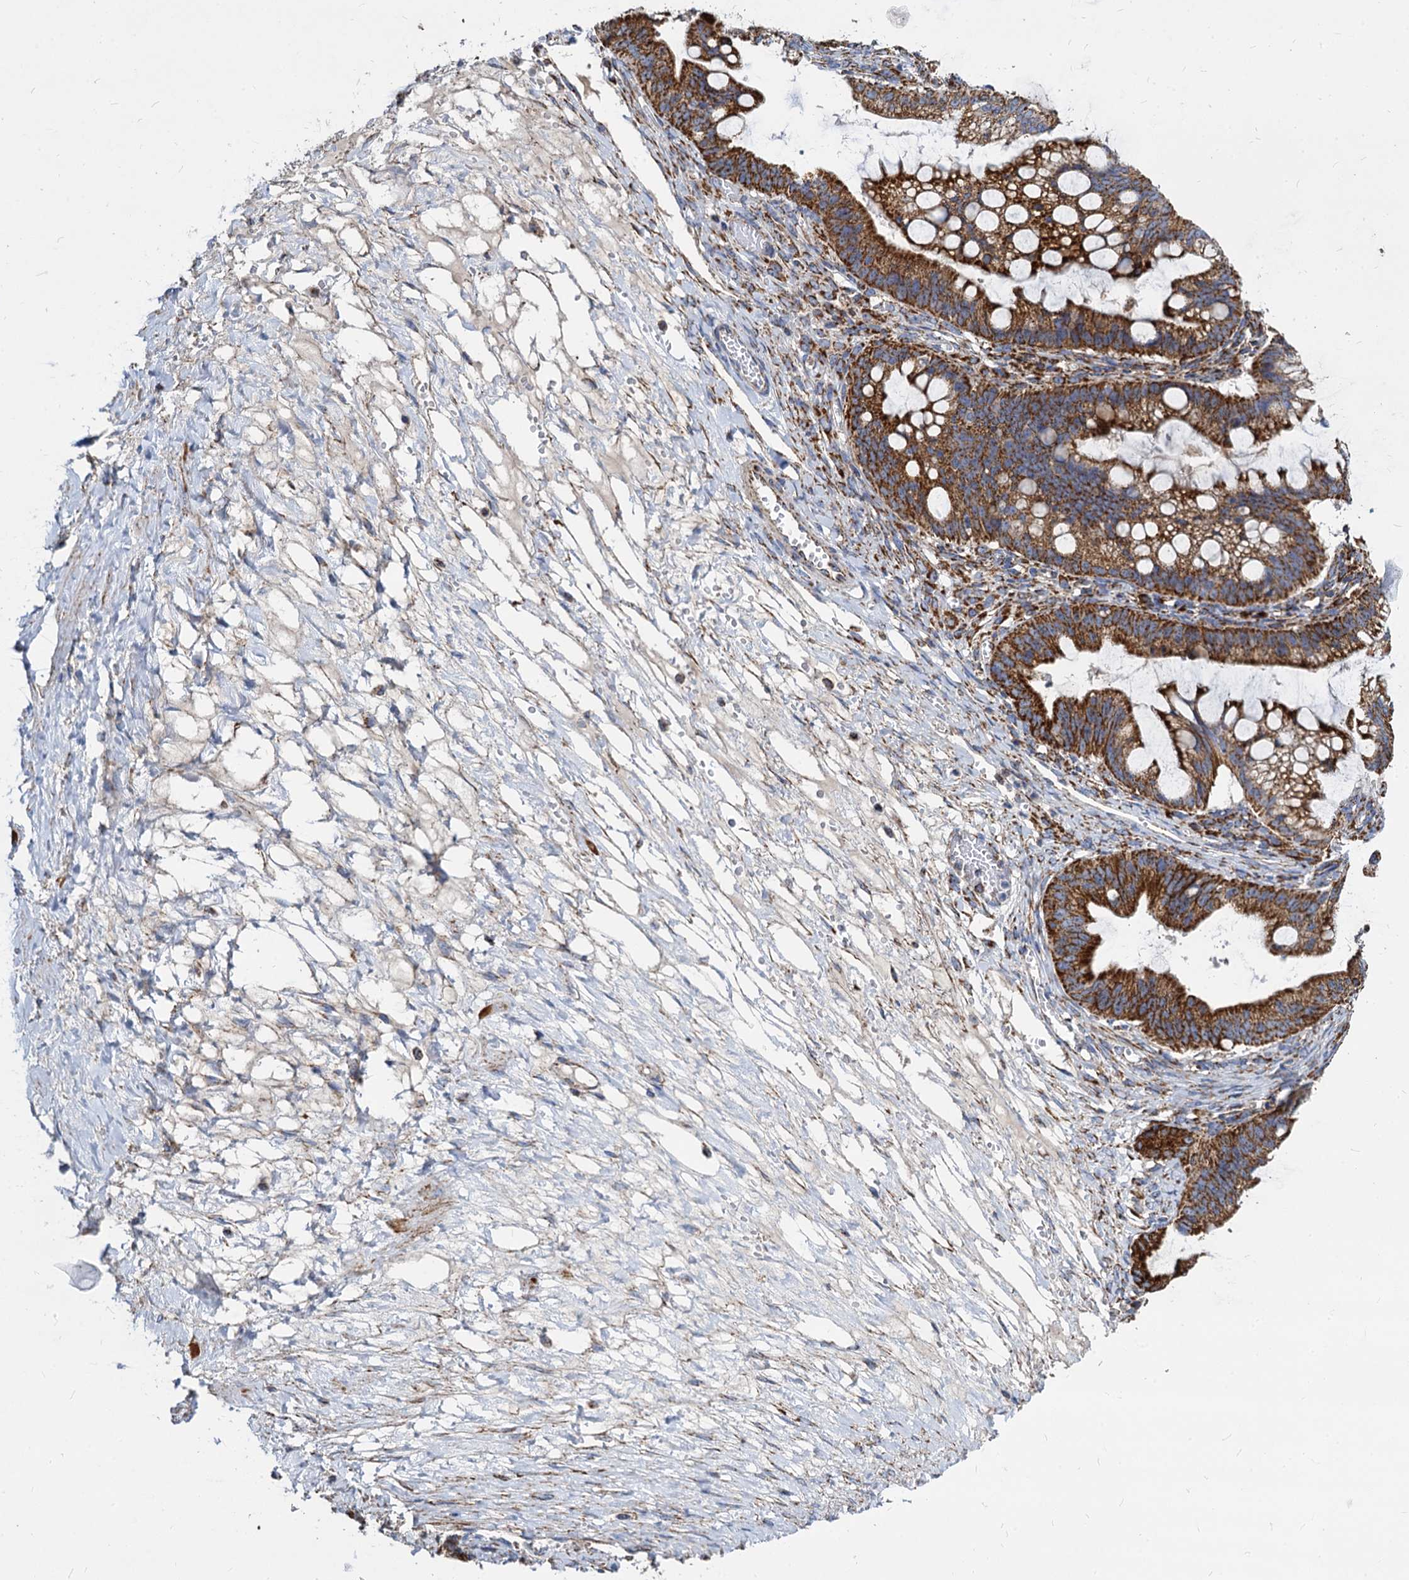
{"staining": {"intensity": "strong", "quantity": ">75%", "location": "cytoplasmic/membranous"}, "tissue": "ovarian cancer", "cell_type": "Tumor cells", "image_type": "cancer", "snomed": [{"axis": "morphology", "description": "Cystadenocarcinoma, mucinous, NOS"}, {"axis": "topography", "description": "Ovary"}], "caption": "The immunohistochemical stain labels strong cytoplasmic/membranous expression in tumor cells of ovarian mucinous cystadenocarcinoma tissue.", "gene": "TIMM10", "patient": {"sex": "female", "age": 73}}